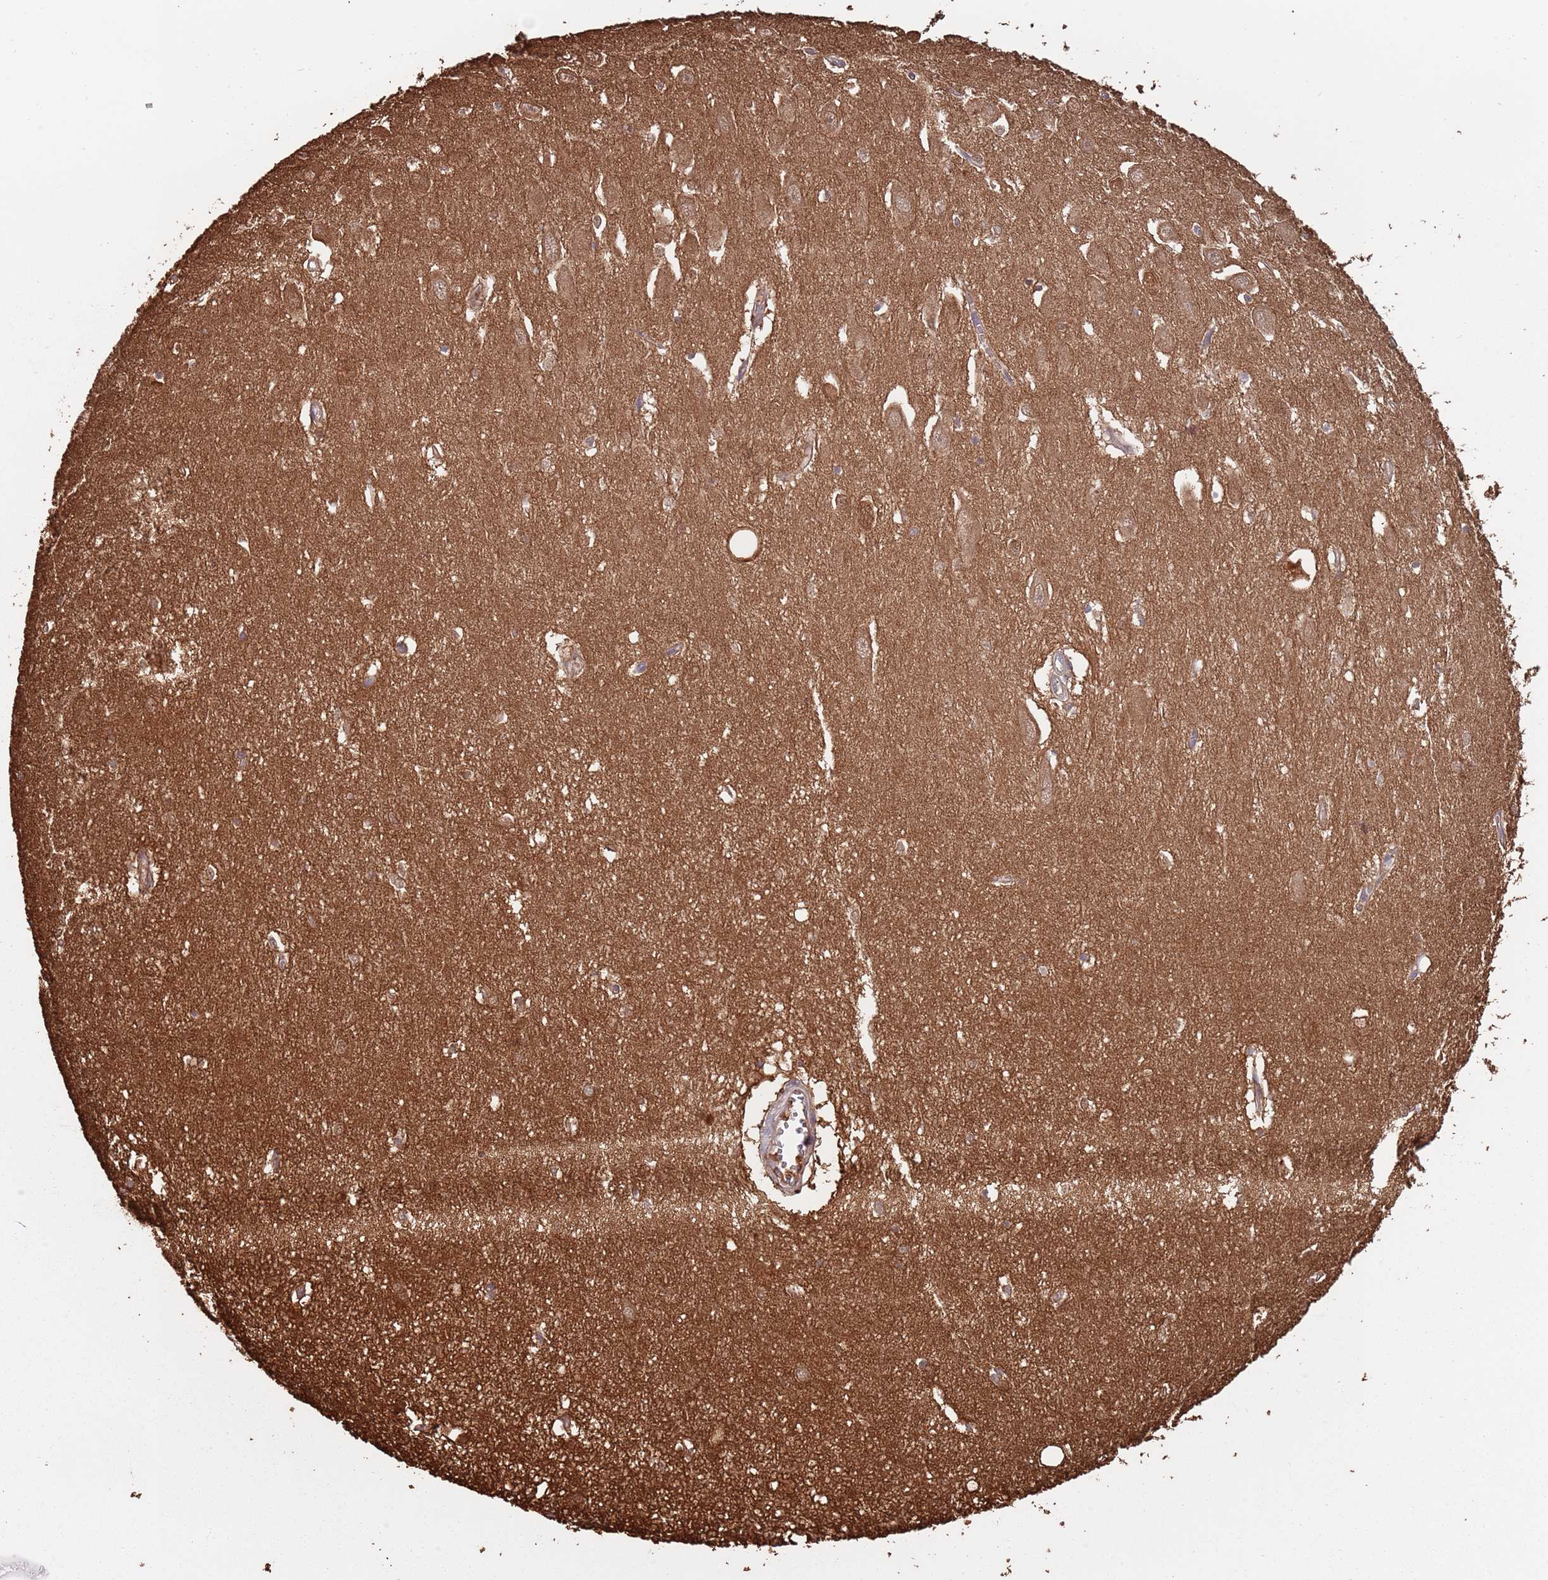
{"staining": {"intensity": "moderate", "quantity": "<25%", "location": "cytoplasmic/membranous"}, "tissue": "hippocampus", "cell_type": "Glial cells", "image_type": "normal", "snomed": [{"axis": "morphology", "description": "Normal tissue, NOS"}, {"axis": "topography", "description": "Hippocampus"}], "caption": "Protein analysis of unremarkable hippocampus displays moderate cytoplasmic/membranous expression in approximately <25% of glial cells. (DAB IHC, brown staining for protein, blue staining for nuclei).", "gene": "COG4", "patient": {"sex": "female", "age": 64}}